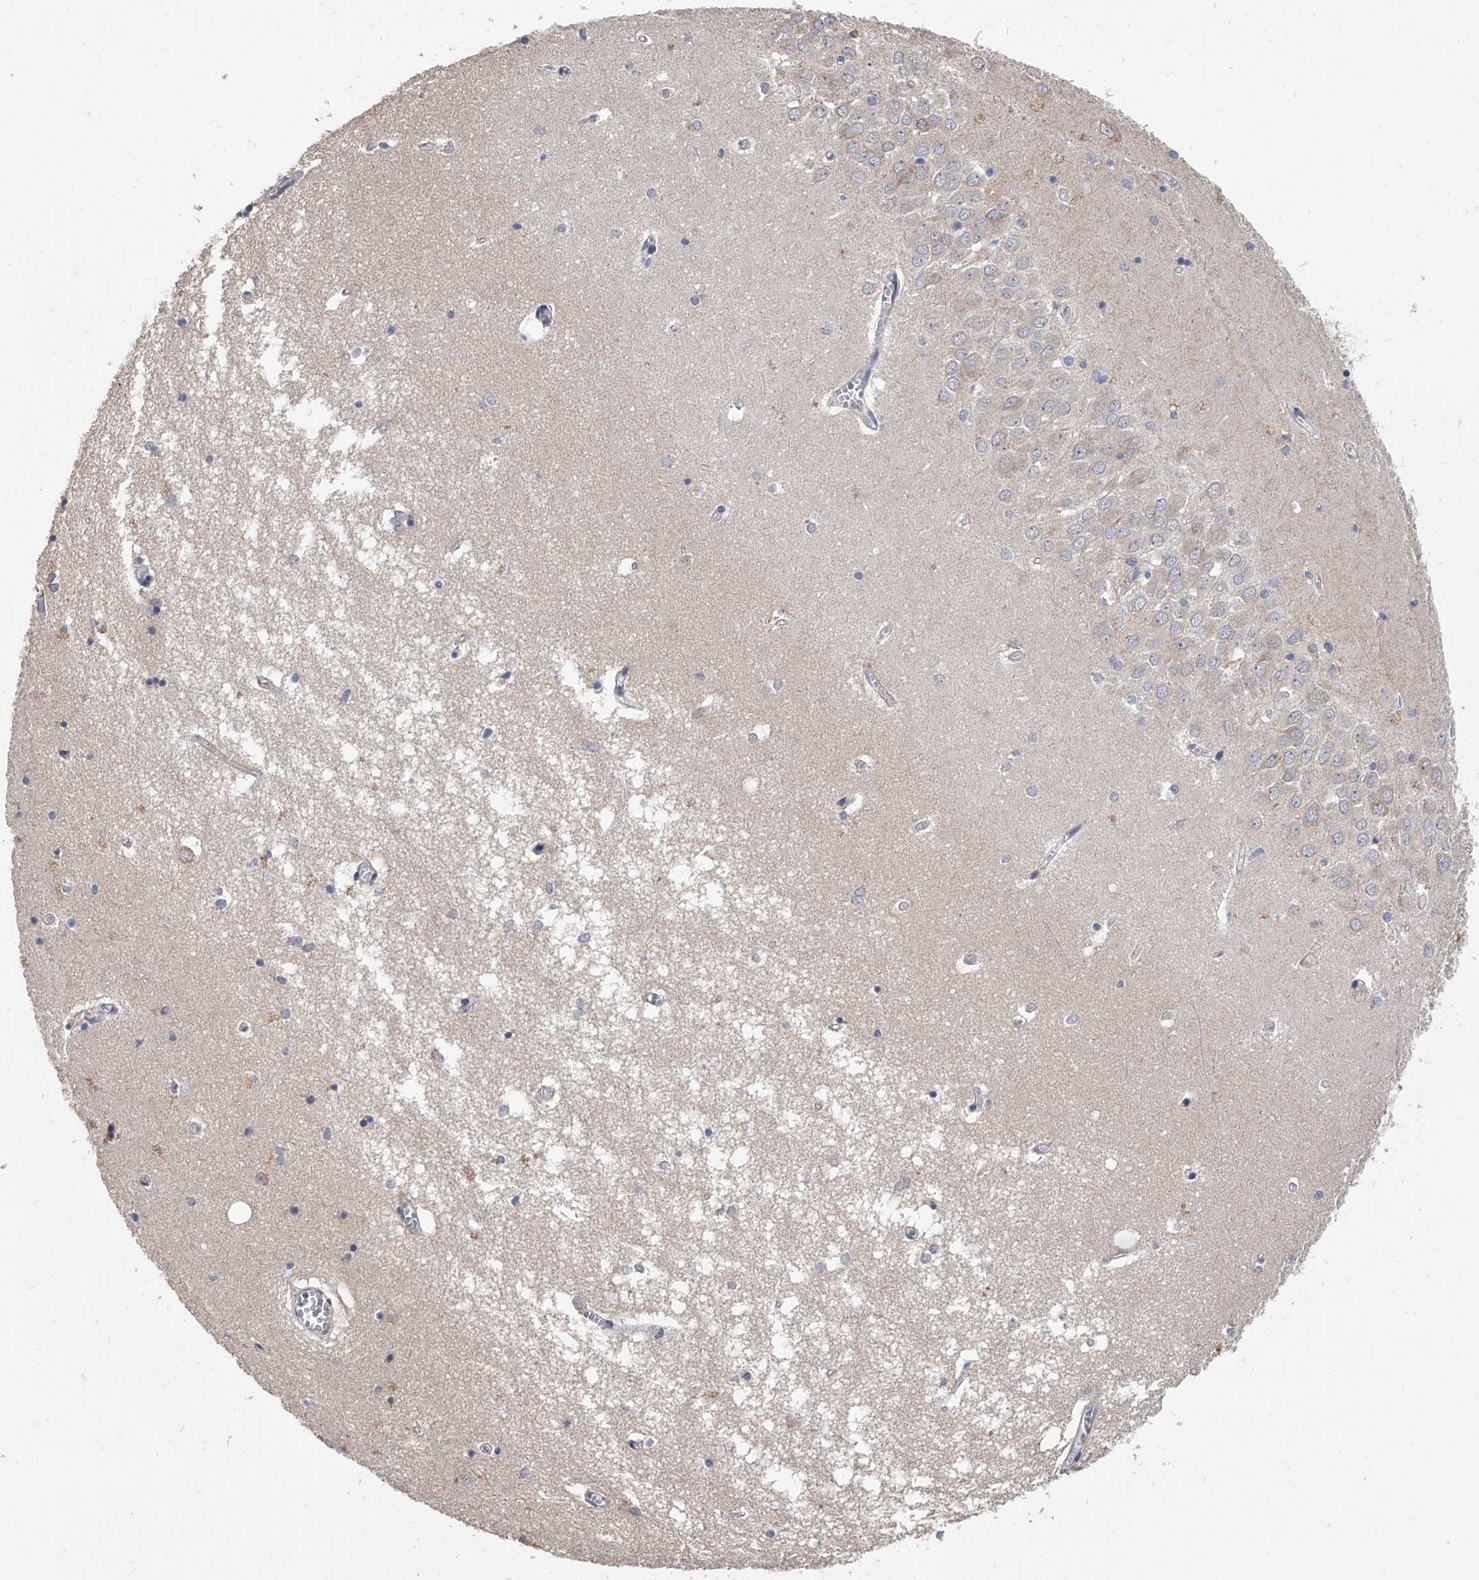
{"staining": {"intensity": "negative", "quantity": "none", "location": "none"}, "tissue": "hippocampus", "cell_type": "Glial cells", "image_type": "normal", "snomed": [{"axis": "morphology", "description": "Normal tissue, NOS"}, {"axis": "topography", "description": "Hippocampus"}], "caption": "IHC image of benign hippocampus: human hippocampus stained with DAB (3,3'-diaminobenzidine) exhibits no significant protein staining in glial cells. The staining was performed using DAB to visualize the protein expression in brown, while the nuclei were stained in blue with hematoxylin (Magnification: 20x).", "gene": "MRPL28", "patient": {"sex": "male", "age": 70}}